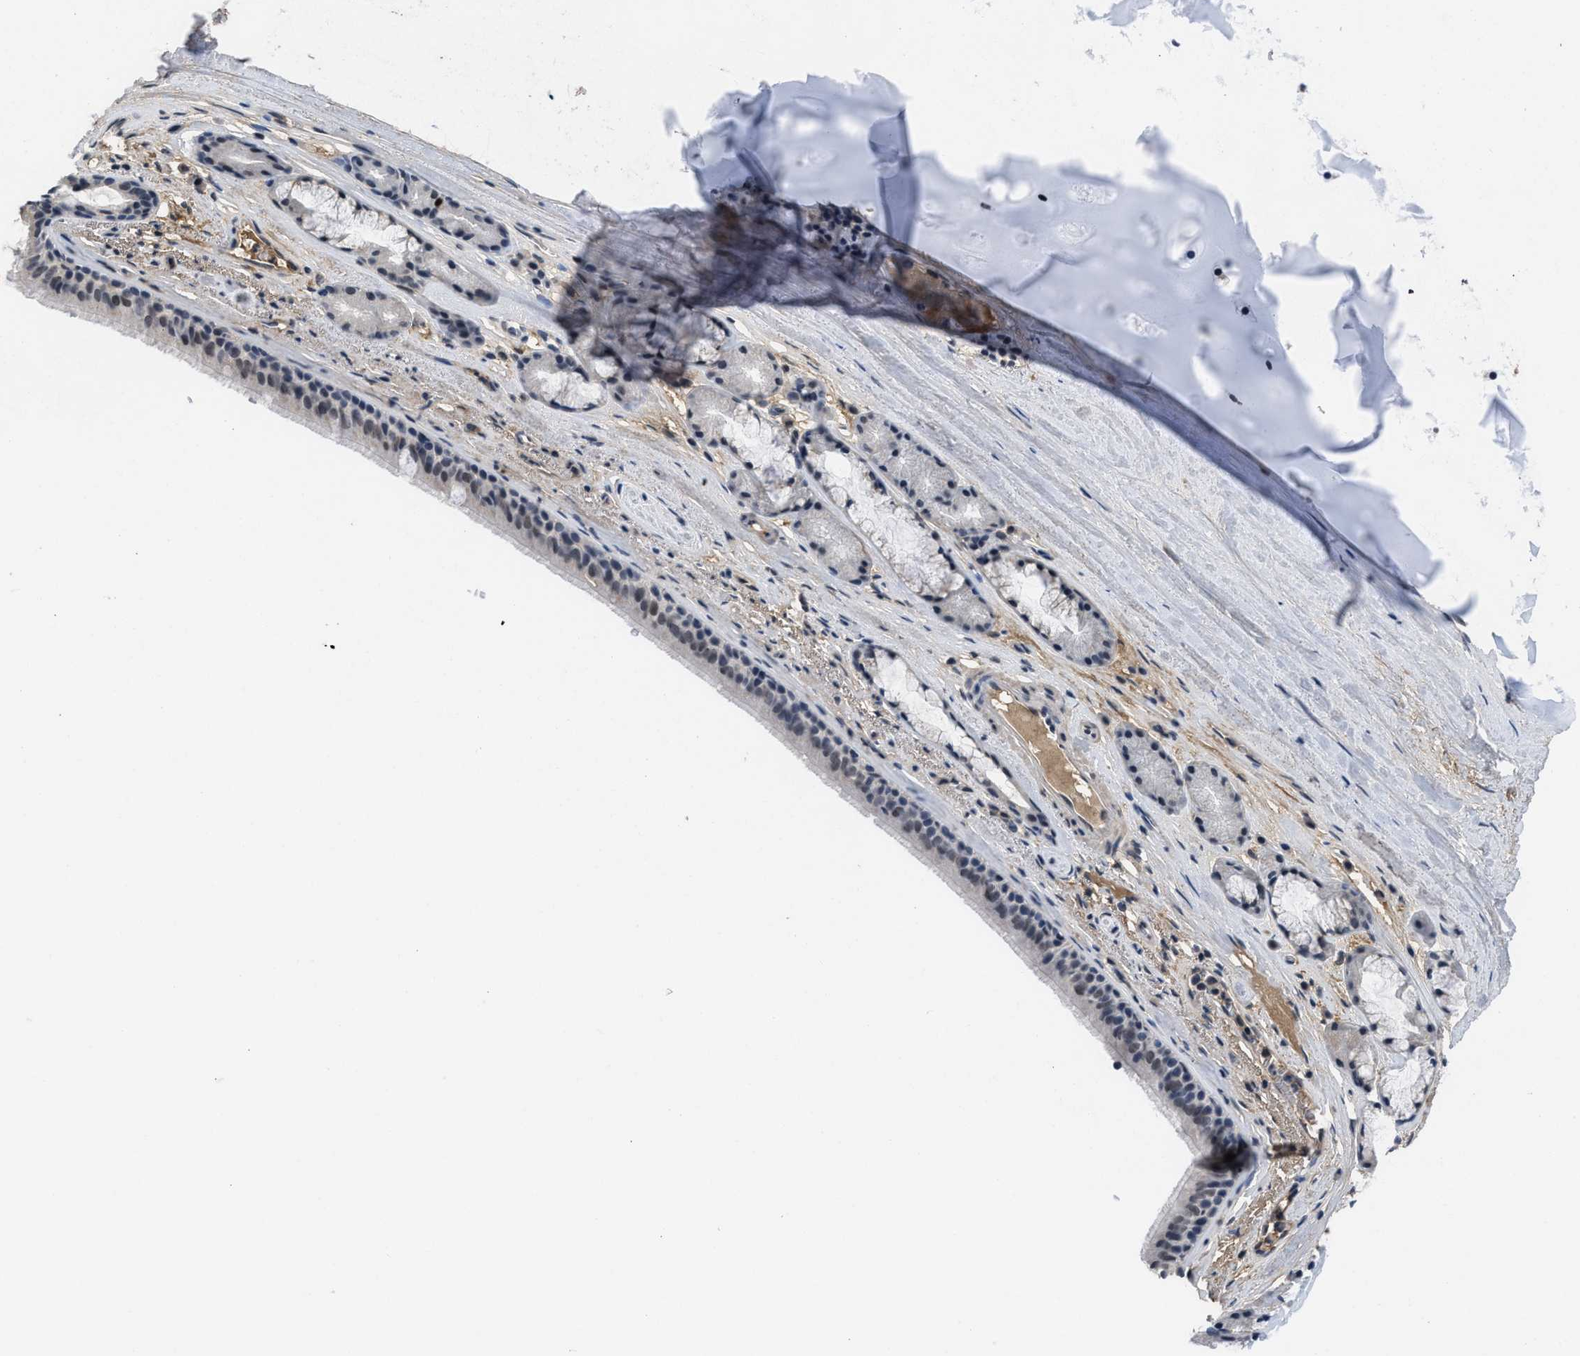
{"staining": {"intensity": "moderate", "quantity": ">75%", "location": "nuclear"}, "tissue": "bronchus", "cell_type": "Respiratory epithelial cells", "image_type": "normal", "snomed": [{"axis": "morphology", "description": "Normal tissue, NOS"}, {"axis": "topography", "description": "Cartilage tissue"}], "caption": "DAB immunohistochemical staining of unremarkable human bronchus reveals moderate nuclear protein expression in approximately >75% of respiratory epithelial cells.", "gene": "TERF2IP", "patient": {"sex": "female", "age": 63}}